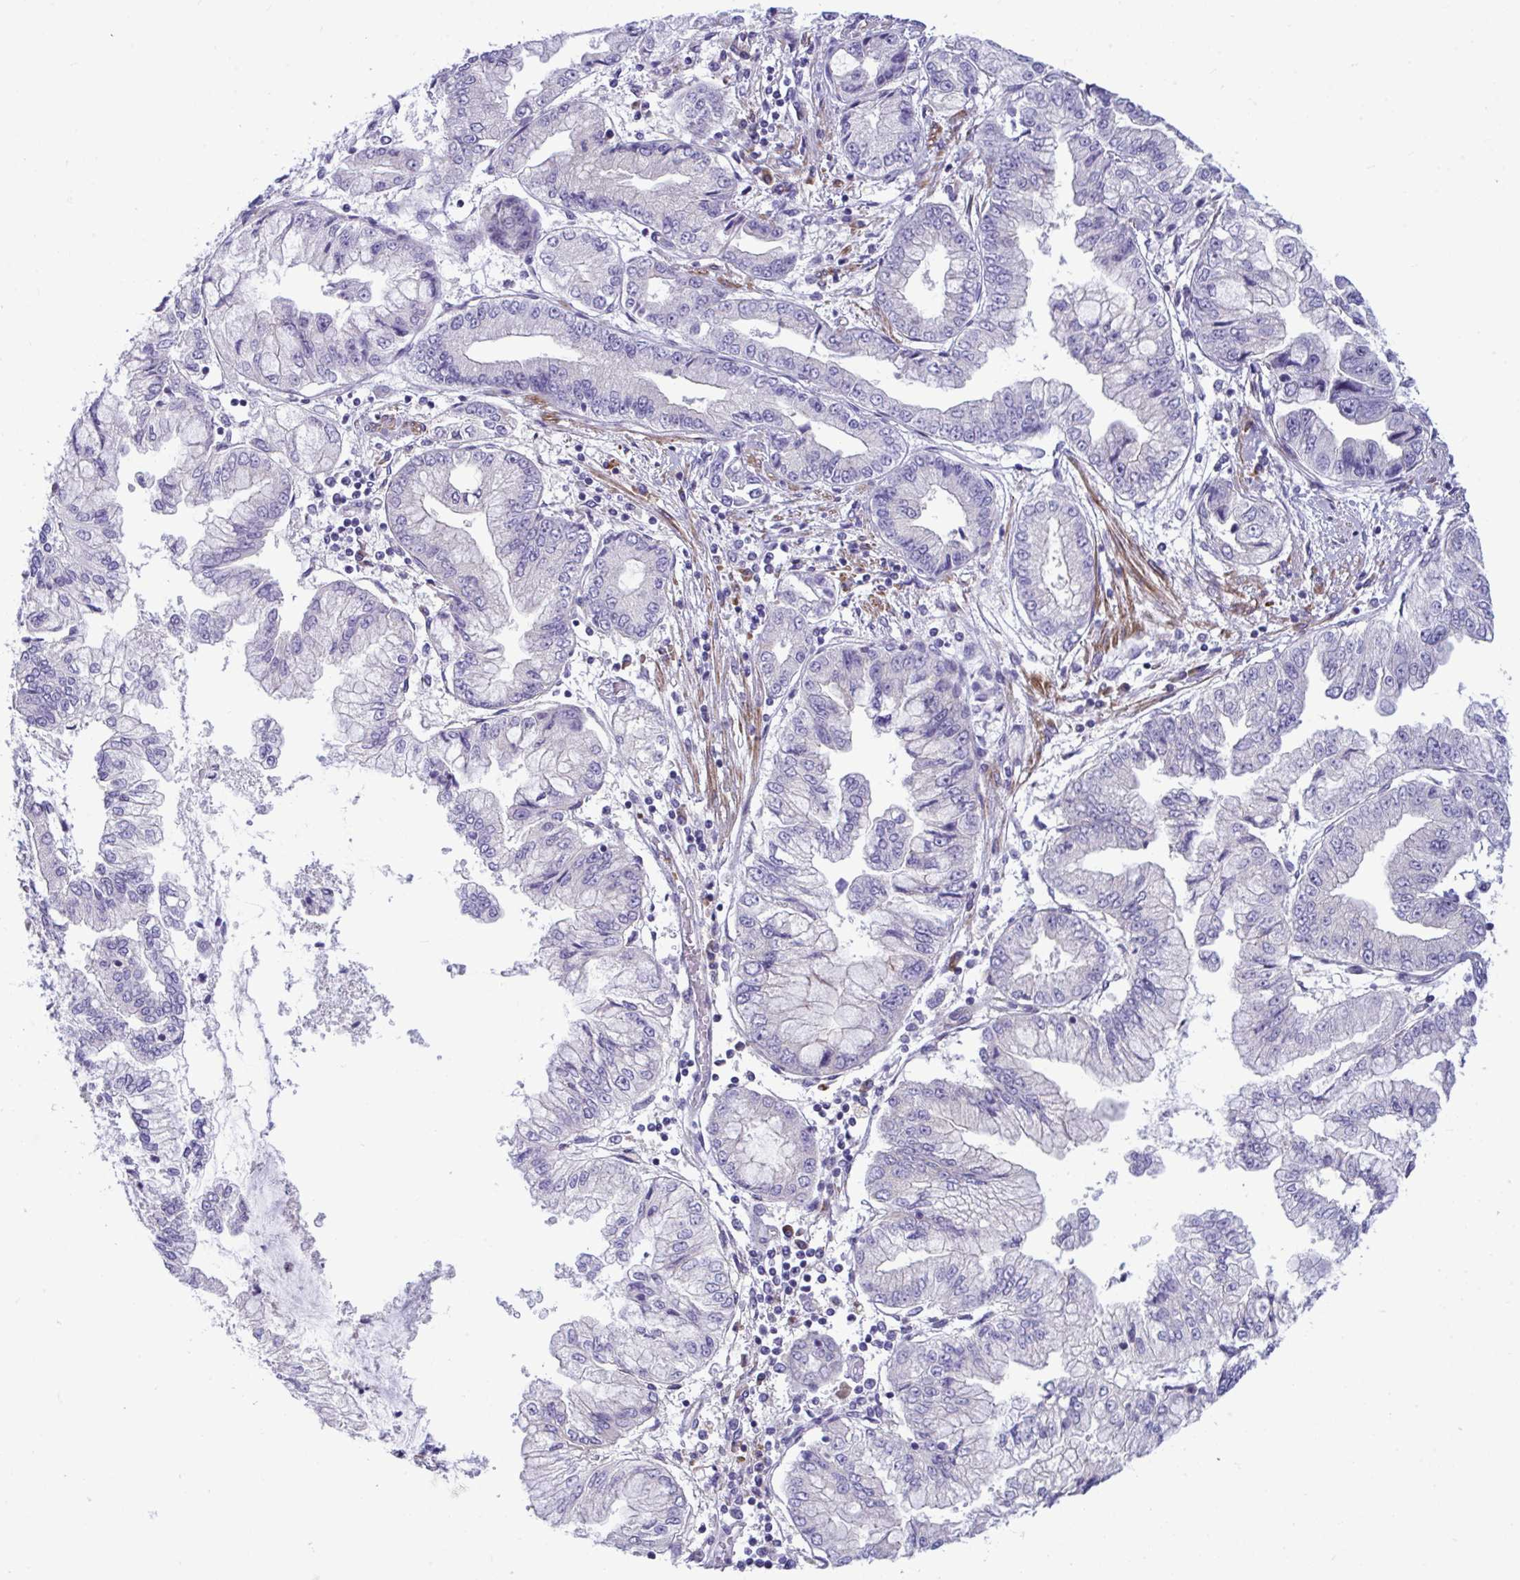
{"staining": {"intensity": "negative", "quantity": "none", "location": "none"}, "tissue": "stomach cancer", "cell_type": "Tumor cells", "image_type": "cancer", "snomed": [{"axis": "morphology", "description": "Adenocarcinoma, NOS"}, {"axis": "topography", "description": "Stomach, upper"}], "caption": "High magnification brightfield microscopy of stomach cancer stained with DAB (brown) and counterstained with hematoxylin (blue): tumor cells show no significant positivity.", "gene": "PIGZ", "patient": {"sex": "female", "age": 74}}